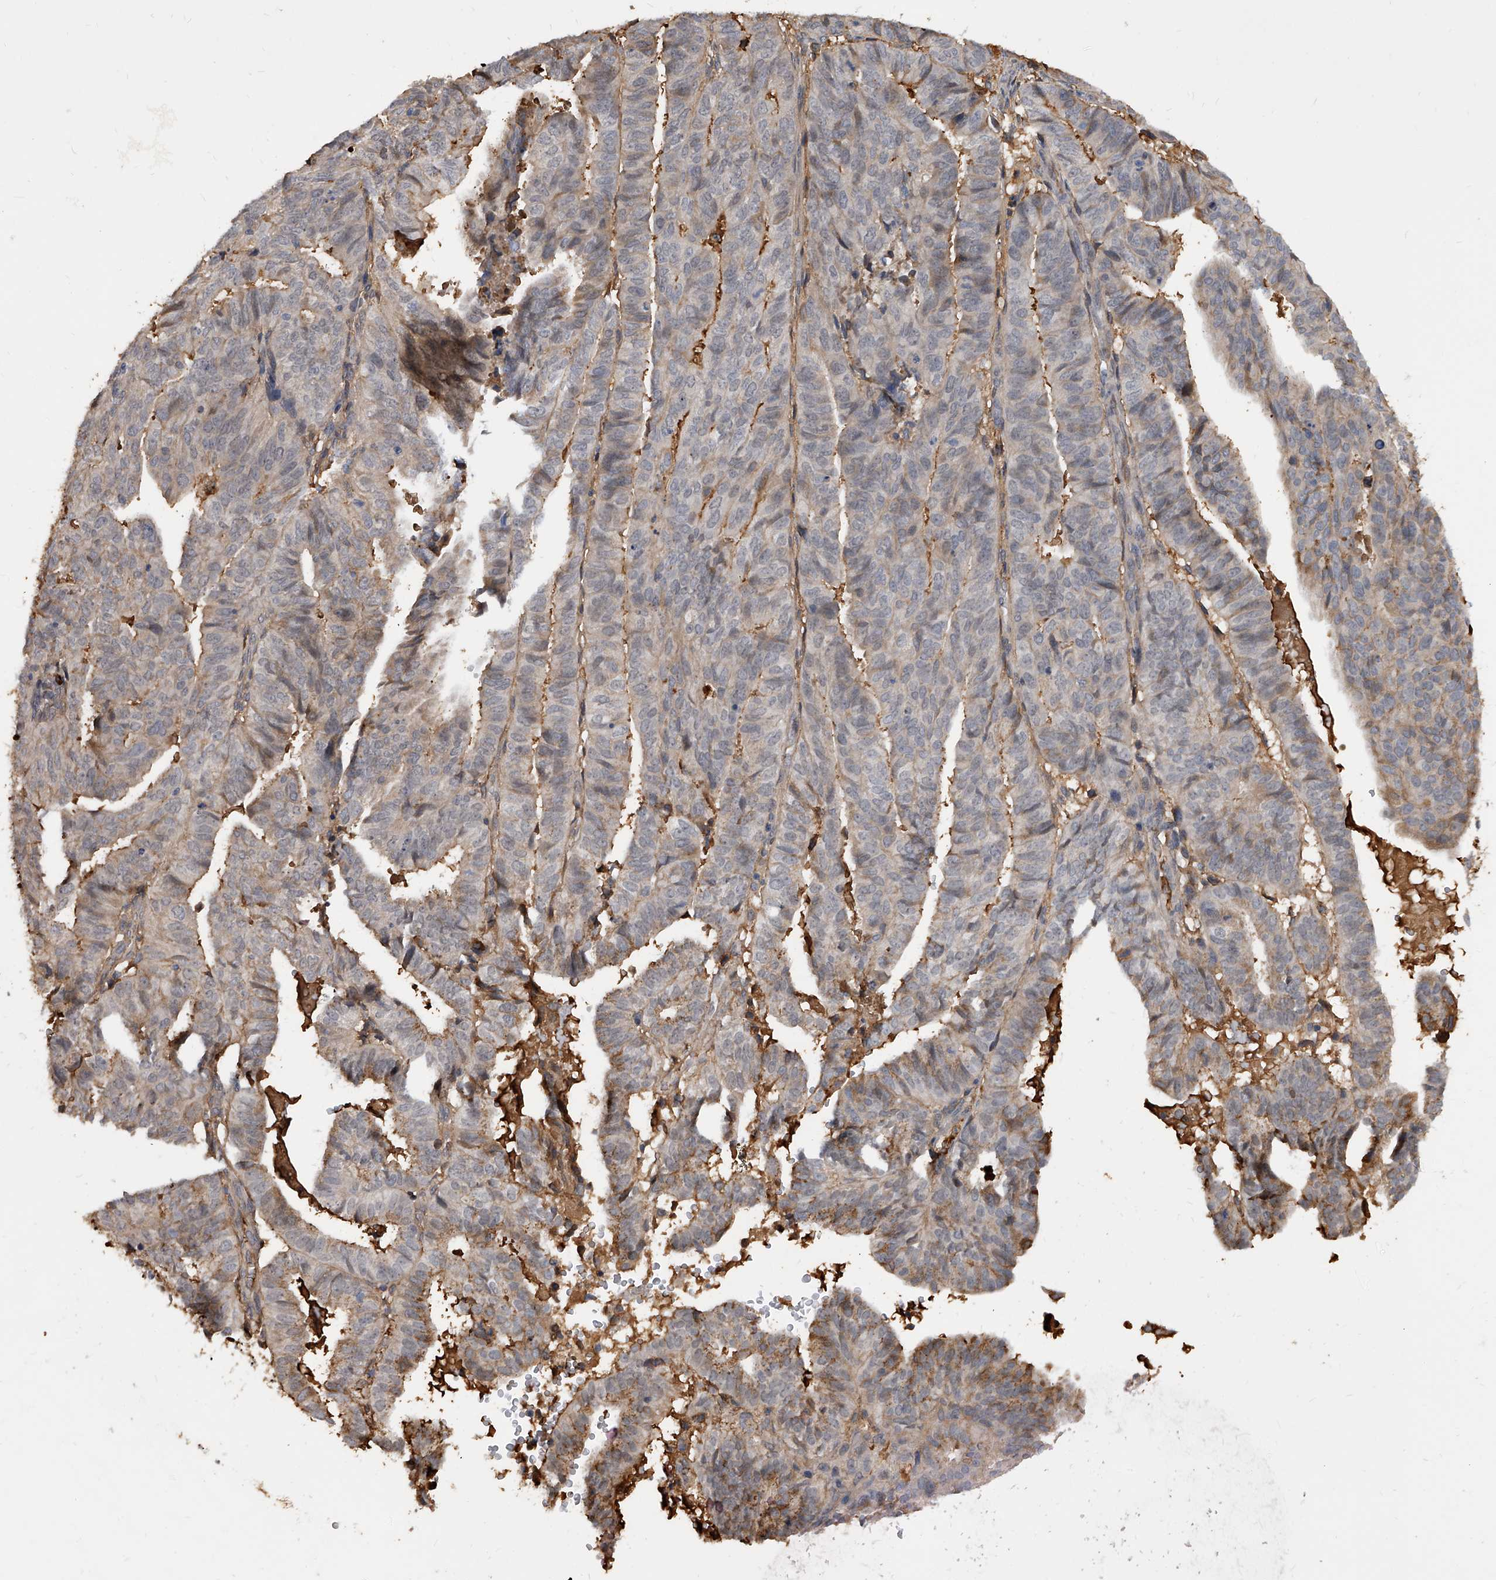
{"staining": {"intensity": "moderate", "quantity": "<25%", "location": "cytoplasmic/membranous"}, "tissue": "endometrial cancer", "cell_type": "Tumor cells", "image_type": "cancer", "snomed": [{"axis": "morphology", "description": "Adenocarcinoma, NOS"}, {"axis": "topography", "description": "Uterus"}], "caption": "Moderate cytoplasmic/membranous protein staining is seen in approximately <25% of tumor cells in adenocarcinoma (endometrial). (DAB IHC, brown staining for protein, blue staining for nuclei).", "gene": "ZNF25", "patient": {"sex": "female", "age": 77}}